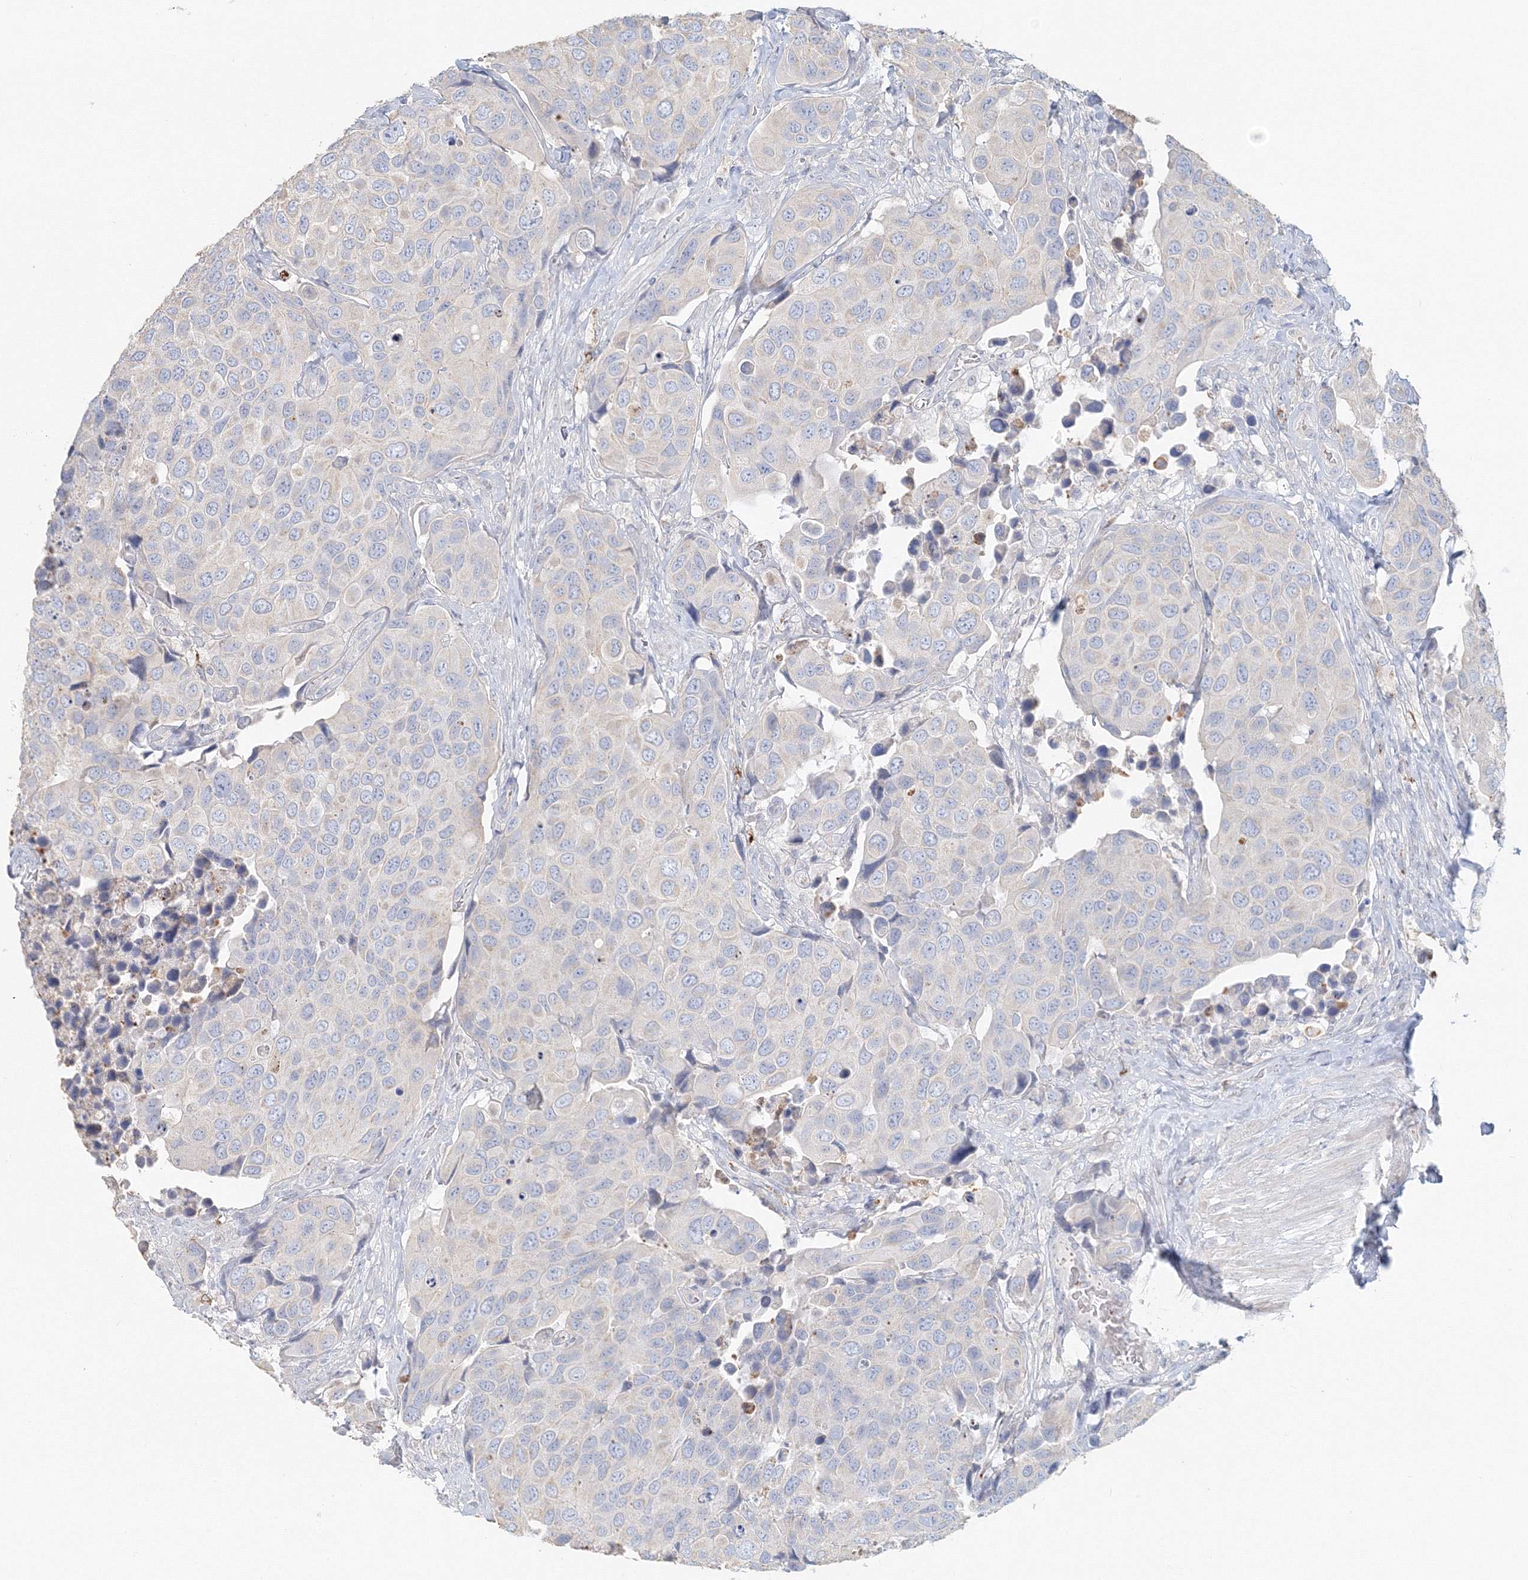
{"staining": {"intensity": "negative", "quantity": "none", "location": "none"}, "tissue": "urothelial cancer", "cell_type": "Tumor cells", "image_type": "cancer", "snomed": [{"axis": "morphology", "description": "Urothelial carcinoma, High grade"}, {"axis": "topography", "description": "Urinary bladder"}], "caption": "This is an immunohistochemistry micrograph of urothelial cancer. There is no positivity in tumor cells.", "gene": "MMRN1", "patient": {"sex": "male", "age": 74}}